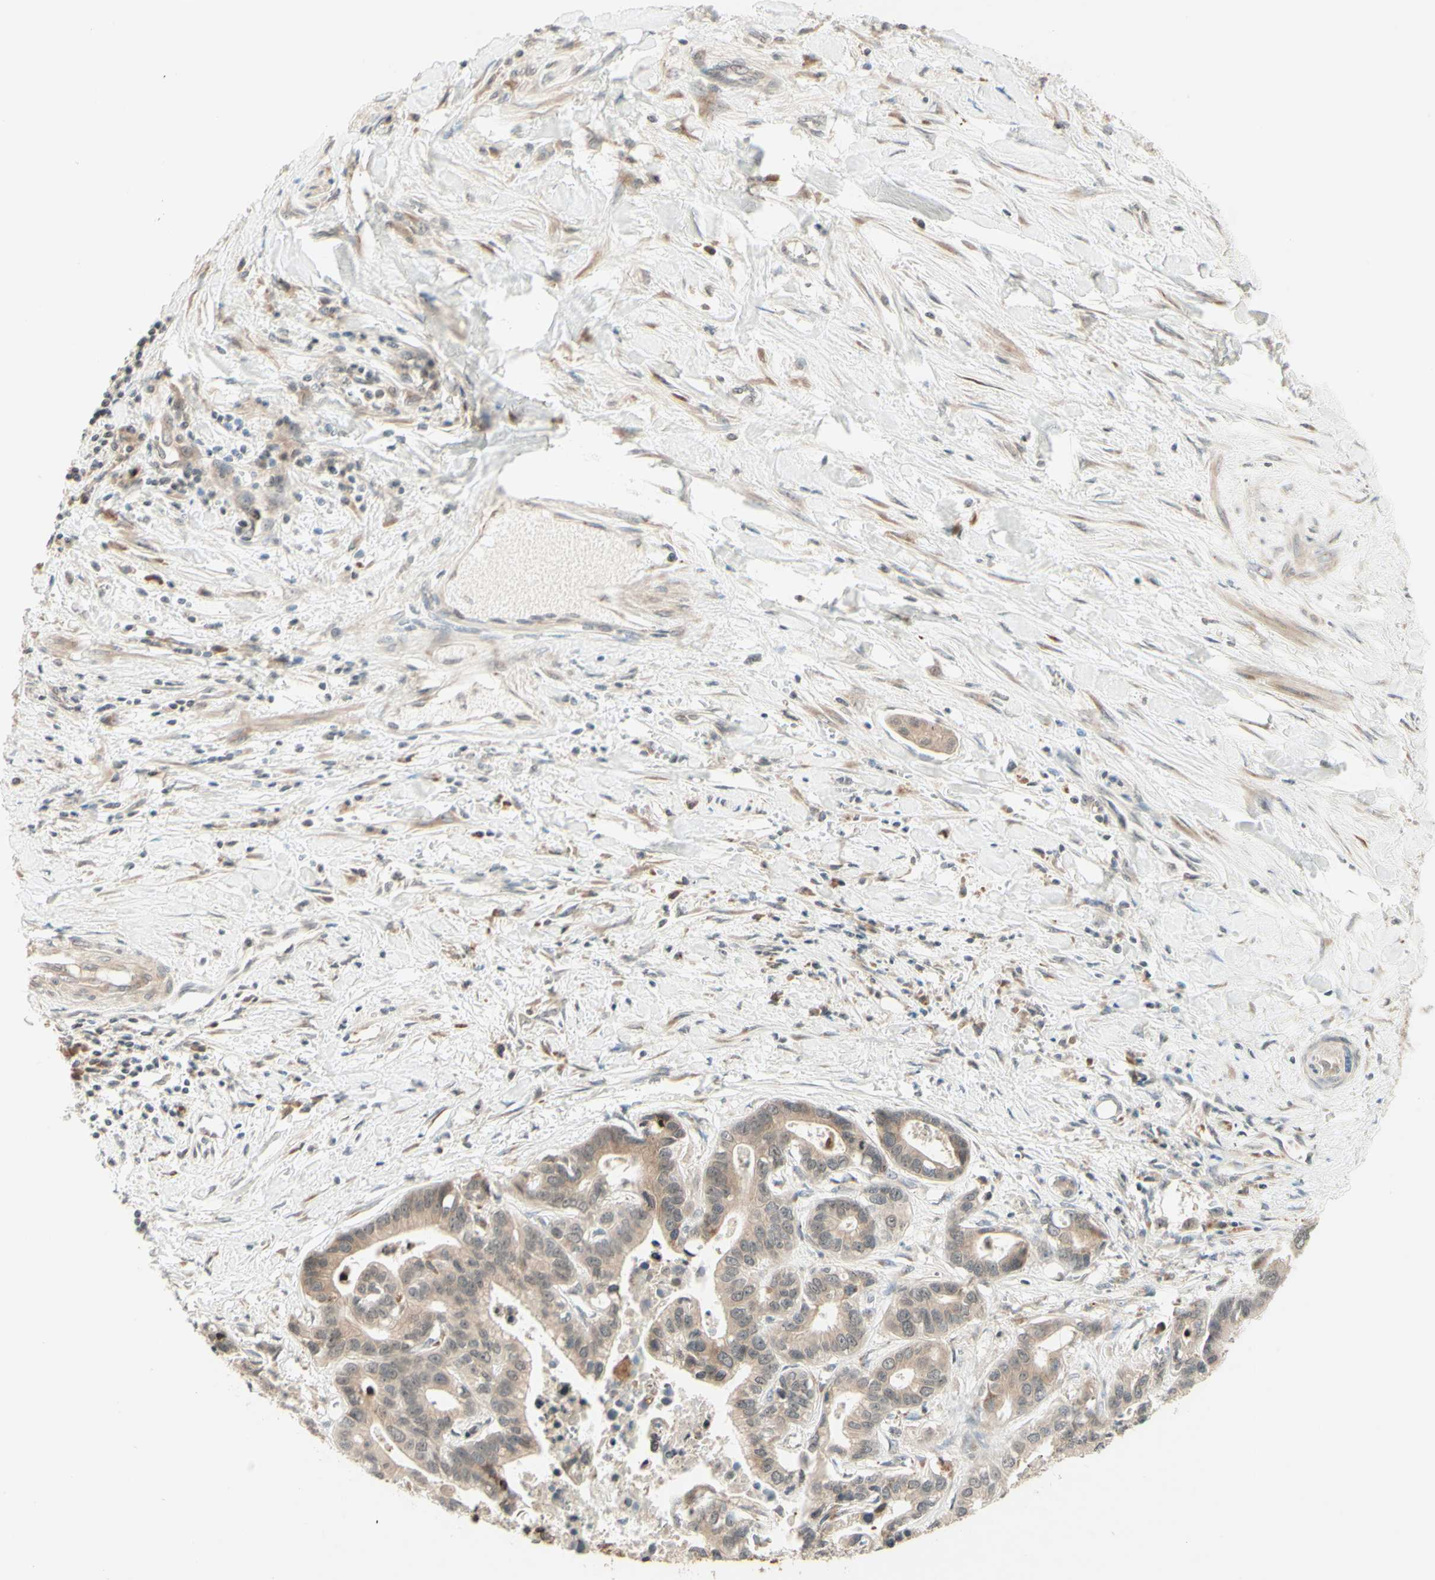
{"staining": {"intensity": "weak", "quantity": ">75%", "location": "cytoplasmic/membranous"}, "tissue": "liver cancer", "cell_type": "Tumor cells", "image_type": "cancer", "snomed": [{"axis": "morphology", "description": "Cholangiocarcinoma"}, {"axis": "topography", "description": "Liver"}], "caption": "Immunohistochemical staining of human cholangiocarcinoma (liver) exhibits low levels of weak cytoplasmic/membranous protein expression in approximately >75% of tumor cells.", "gene": "ZW10", "patient": {"sex": "female", "age": 65}}